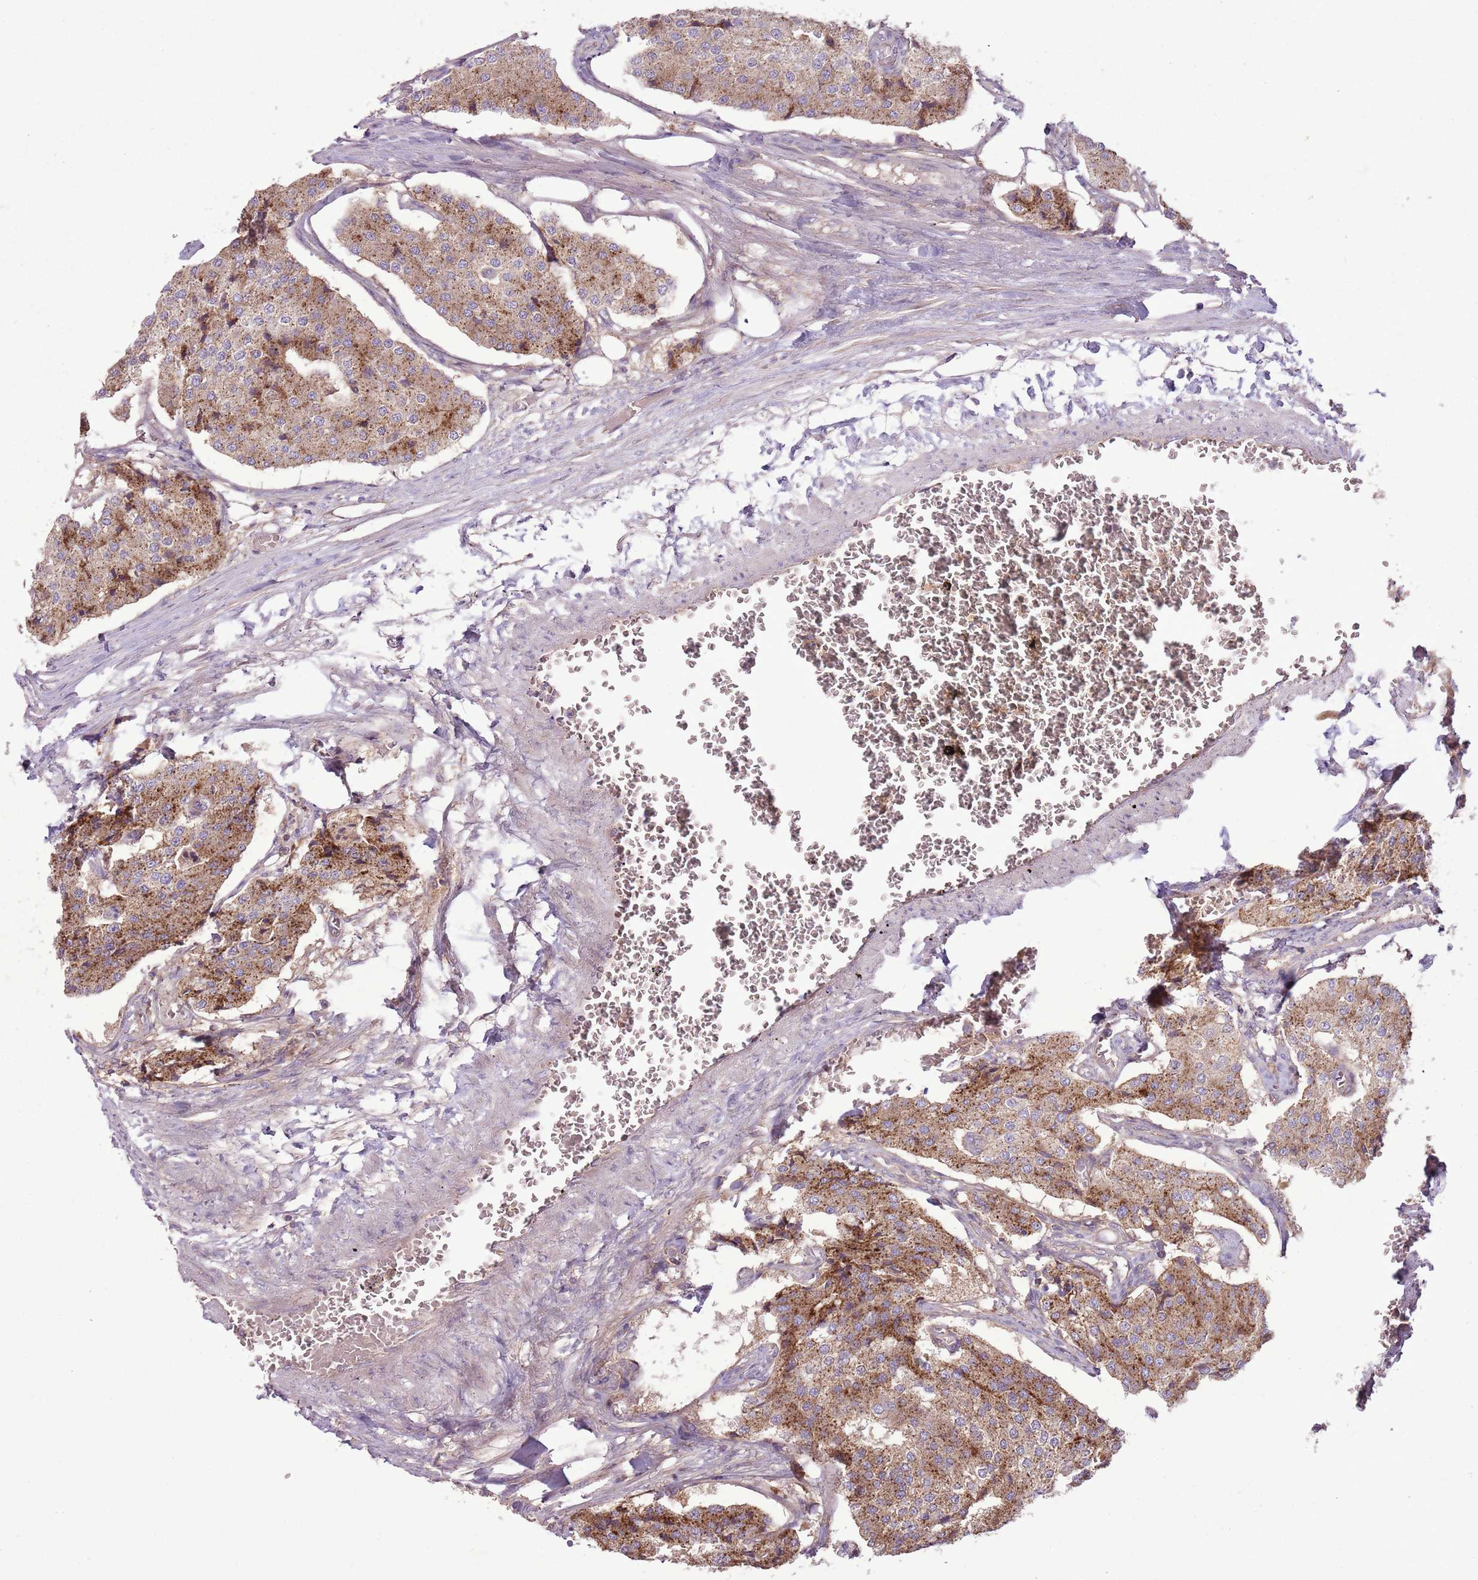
{"staining": {"intensity": "moderate", "quantity": ">75%", "location": "cytoplasmic/membranous"}, "tissue": "carcinoid", "cell_type": "Tumor cells", "image_type": "cancer", "snomed": [{"axis": "morphology", "description": "Carcinoid, malignant, NOS"}, {"axis": "topography", "description": "Colon"}], "caption": "Human malignant carcinoid stained with a protein marker displays moderate staining in tumor cells.", "gene": "ANKRD24", "patient": {"sex": "female", "age": 52}}